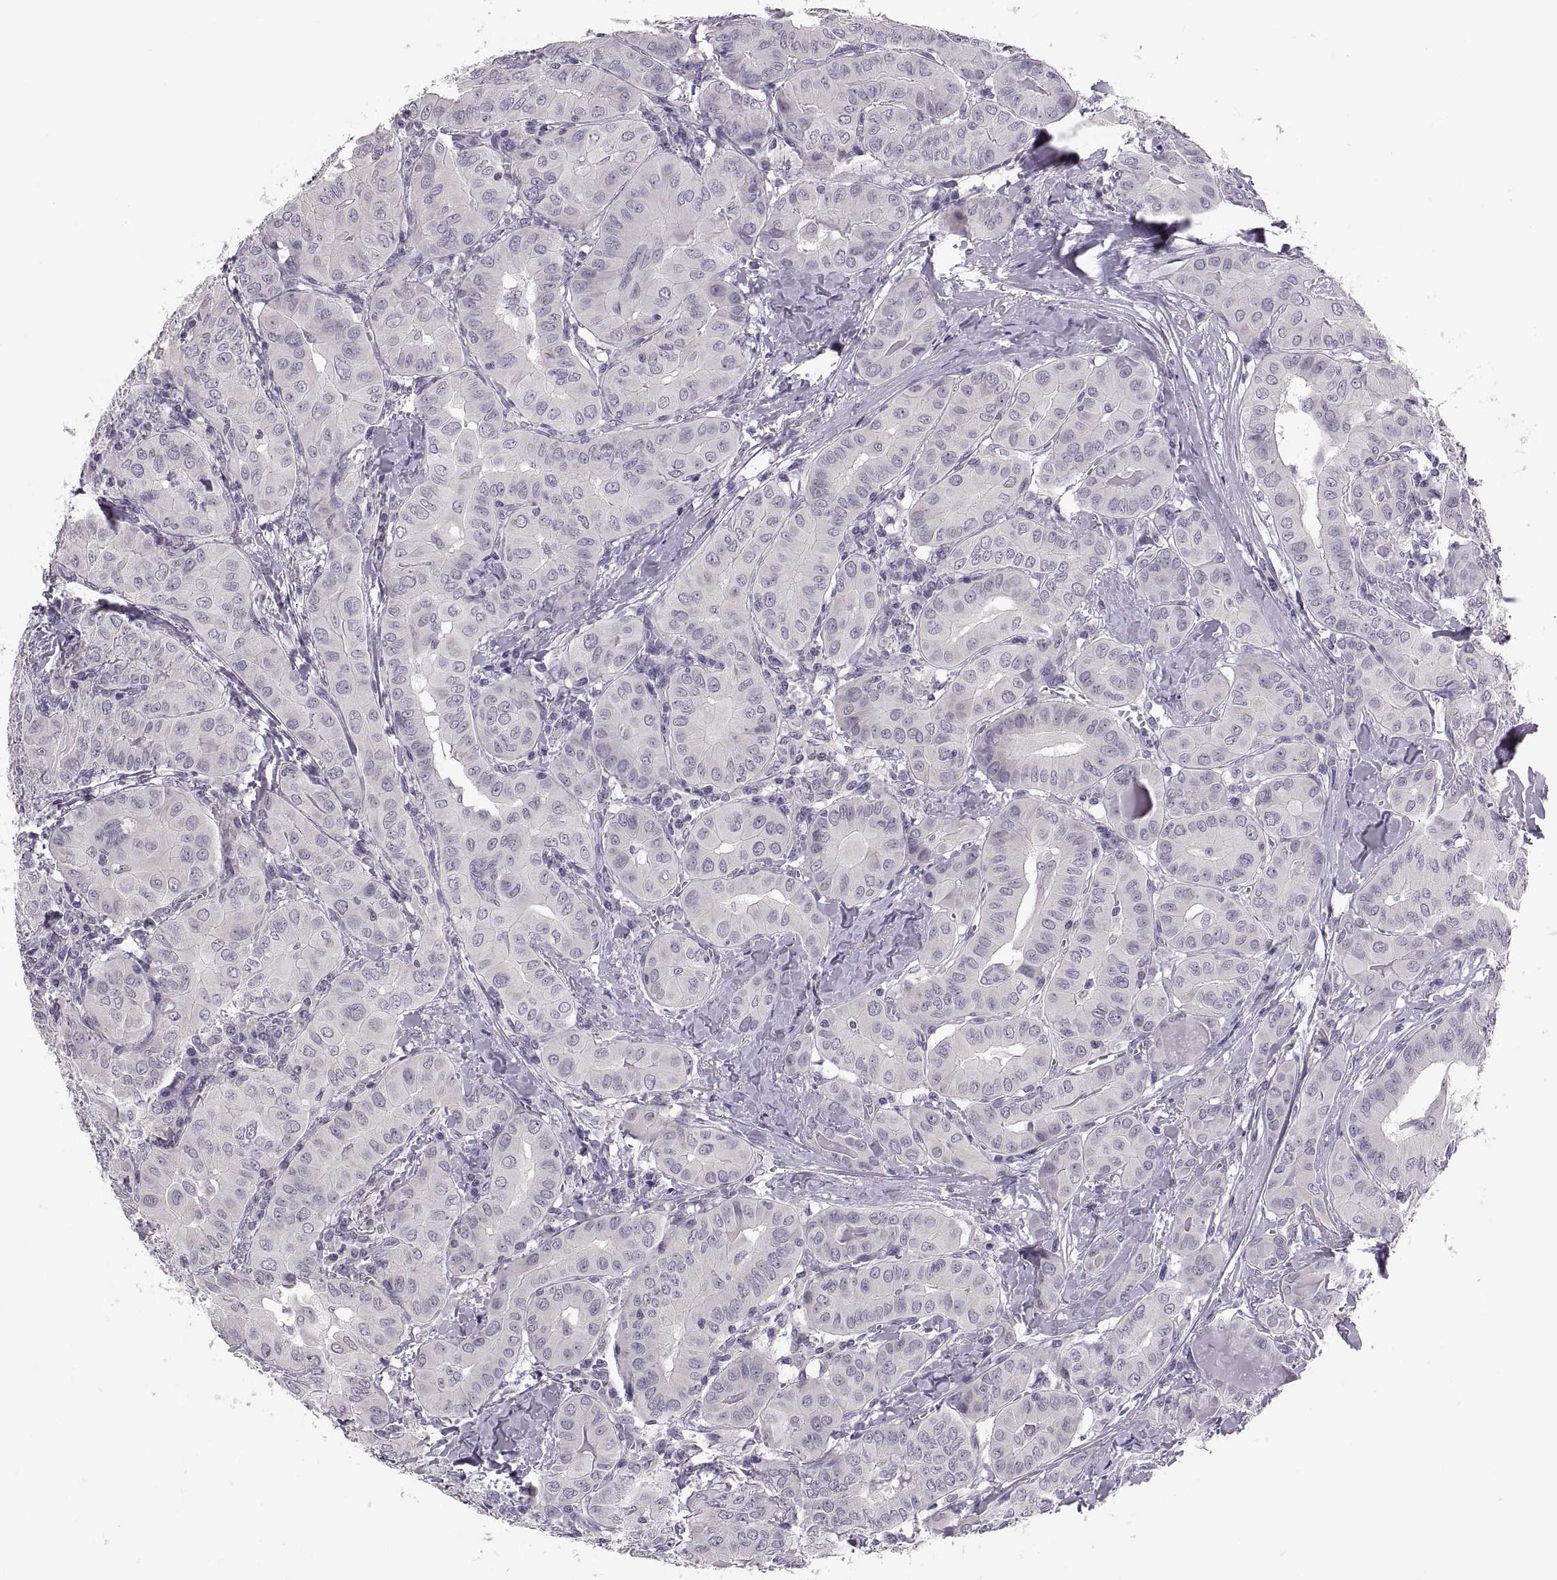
{"staining": {"intensity": "negative", "quantity": "none", "location": "none"}, "tissue": "thyroid cancer", "cell_type": "Tumor cells", "image_type": "cancer", "snomed": [{"axis": "morphology", "description": "Papillary adenocarcinoma, NOS"}, {"axis": "topography", "description": "Thyroid gland"}], "caption": "A high-resolution image shows IHC staining of papillary adenocarcinoma (thyroid), which demonstrates no significant positivity in tumor cells. (Brightfield microscopy of DAB immunohistochemistry (IHC) at high magnification).", "gene": "ADH6", "patient": {"sex": "female", "age": 37}}